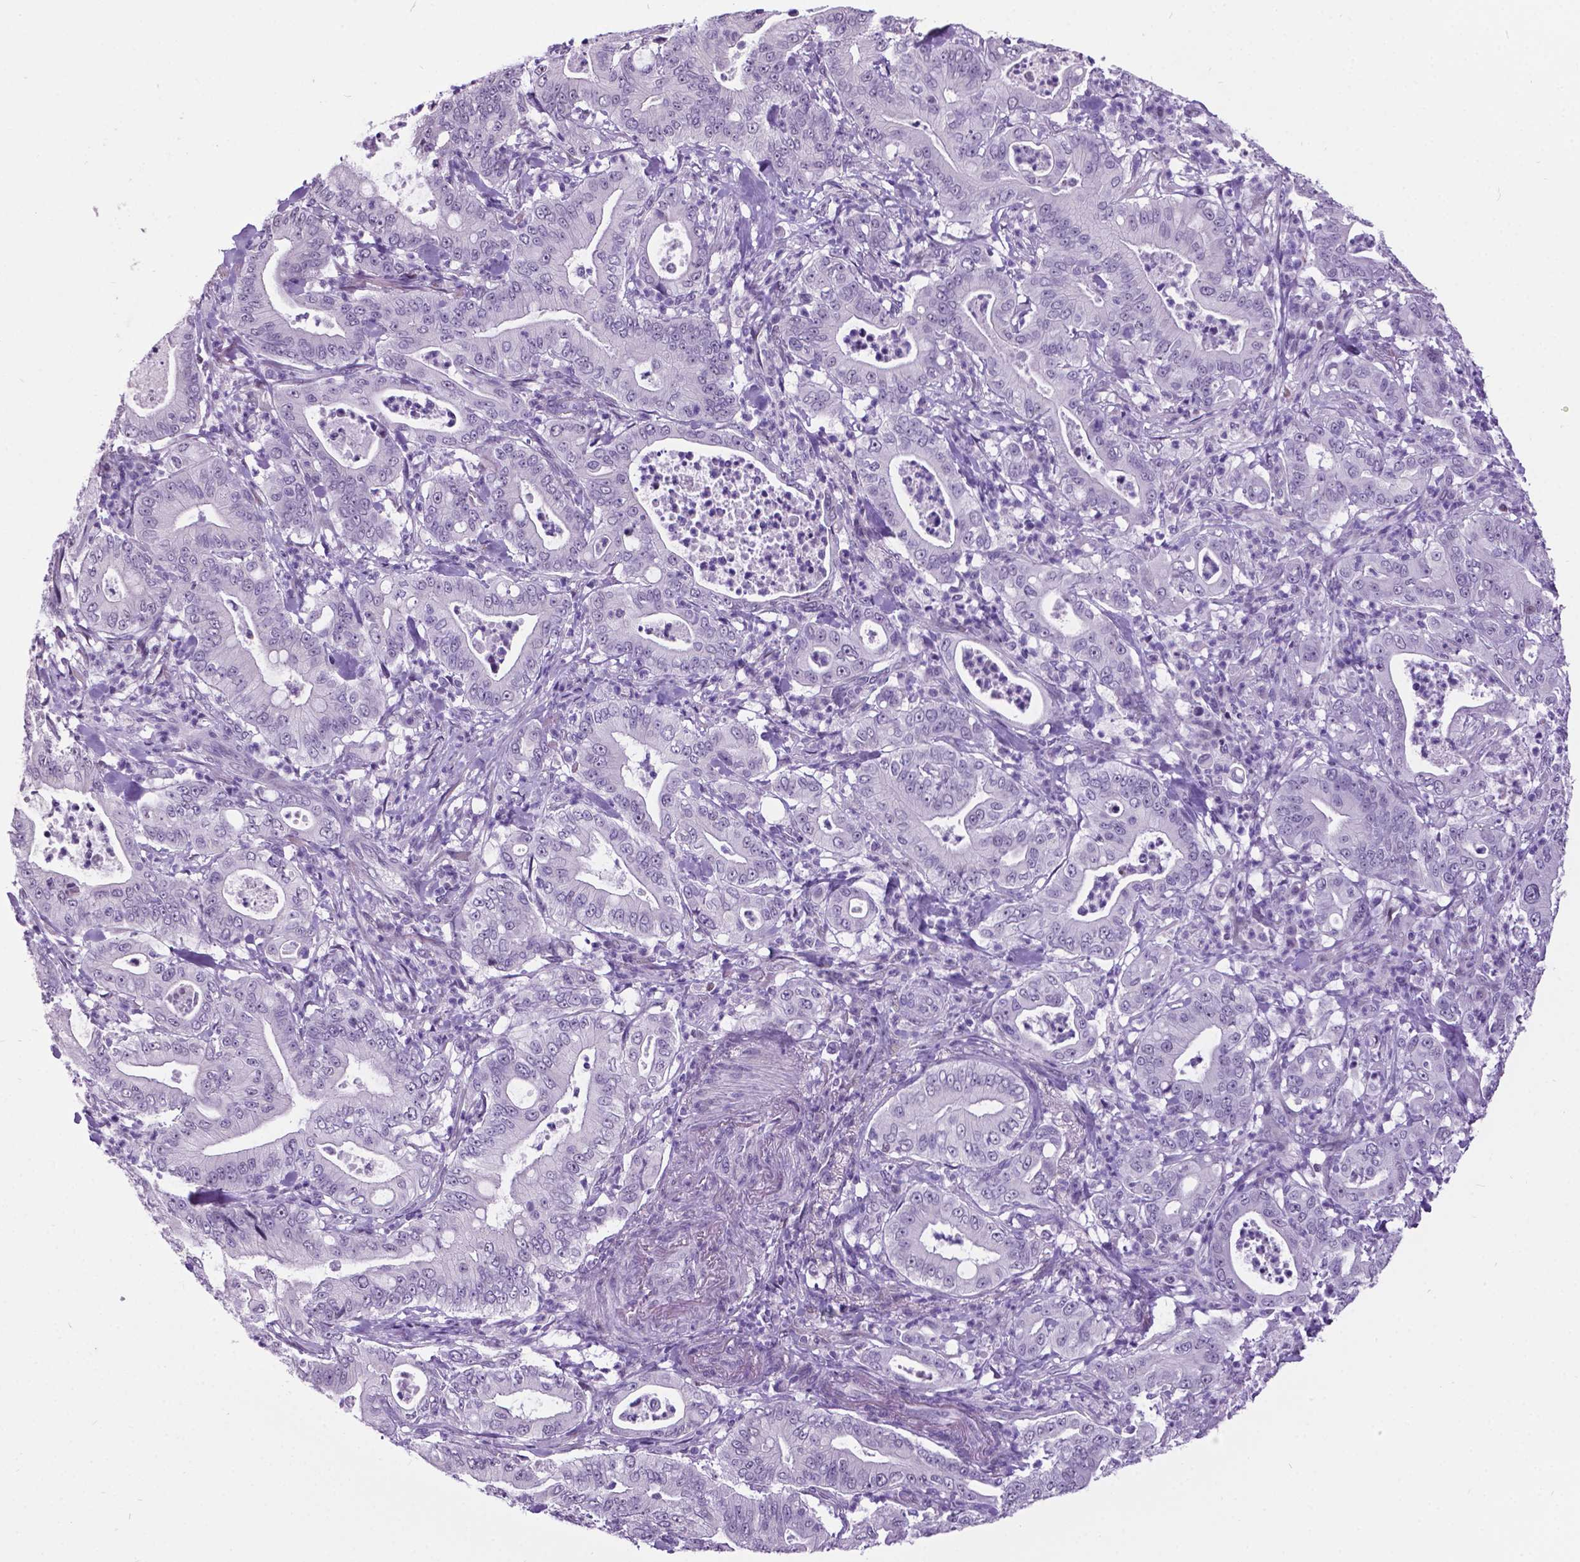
{"staining": {"intensity": "negative", "quantity": "none", "location": "none"}, "tissue": "pancreatic cancer", "cell_type": "Tumor cells", "image_type": "cancer", "snomed": [{"axis": "morphology", "description": "Adenocarcinoma, NOS"}, {"axis": "topography", "description": "Pancreas"}], "caption": "Image shows no protein staining in tumor cells of pancreatic adenocarcinoma tissue. (DAB (3,3'-diaminobenzidine) immunohistochemistry (IHC), high magnification).", "gene": "DPF3", "patient": {"sex": "male", "age": 71}}